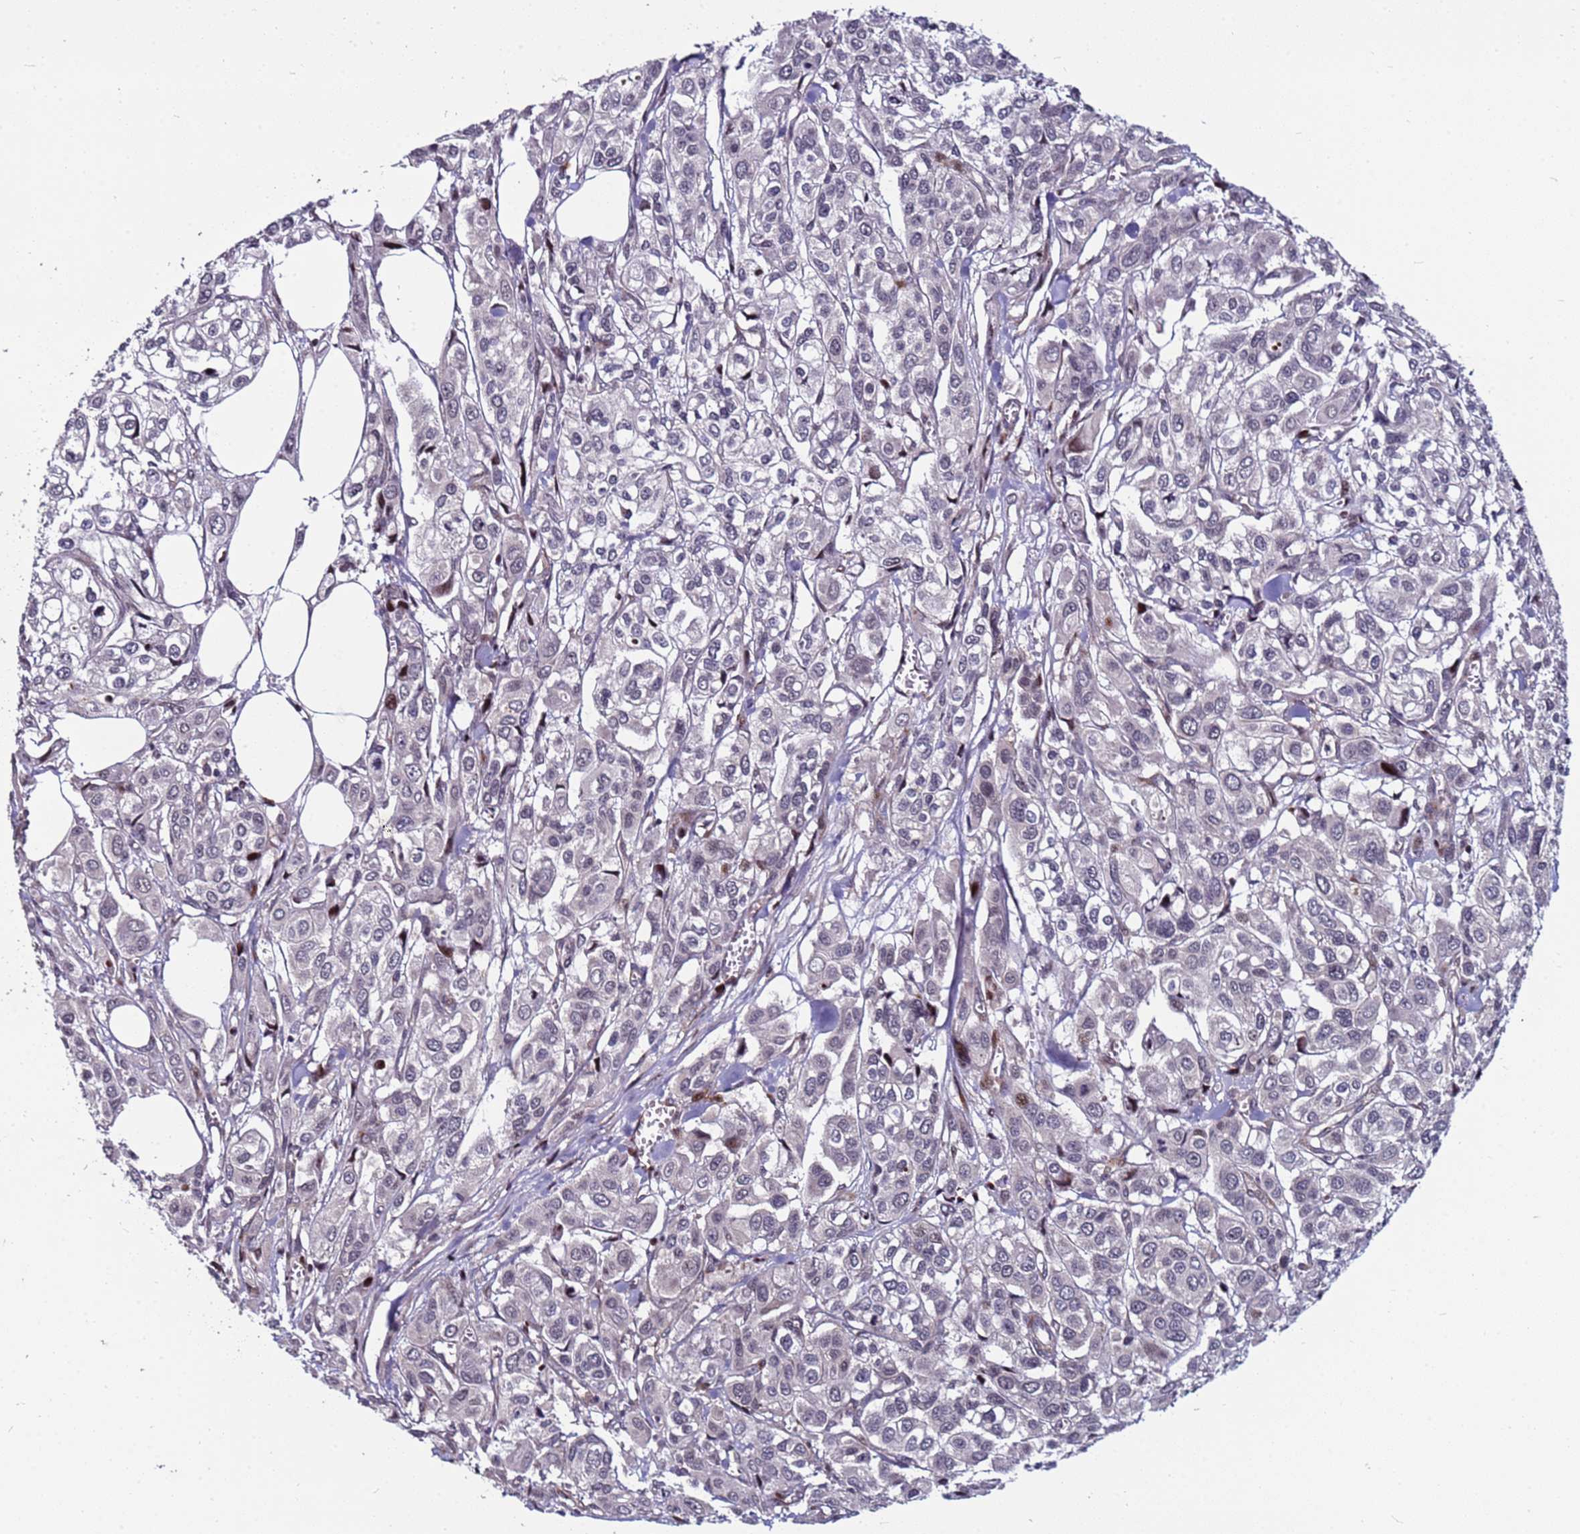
{"staining": {"intensity": "negative", "quantity": "none", "location": "none"}, "tissue": "urothelial cancer", "cell_type": "Tumor cells", "image_type": "cancer", "snomed": [{"axis": "morphology", "description": "Urothelial carcinoma, High grade"}, {"axis": "topography", "description": "Urinary bladder"}], "caption": "This is an immunohistochemistry (IHC) image of high-grade urothelial carcinoma. There is no staining in tumor cells.", "gene": "WBP11", "patient": {"sex": "male", "age": 67}}